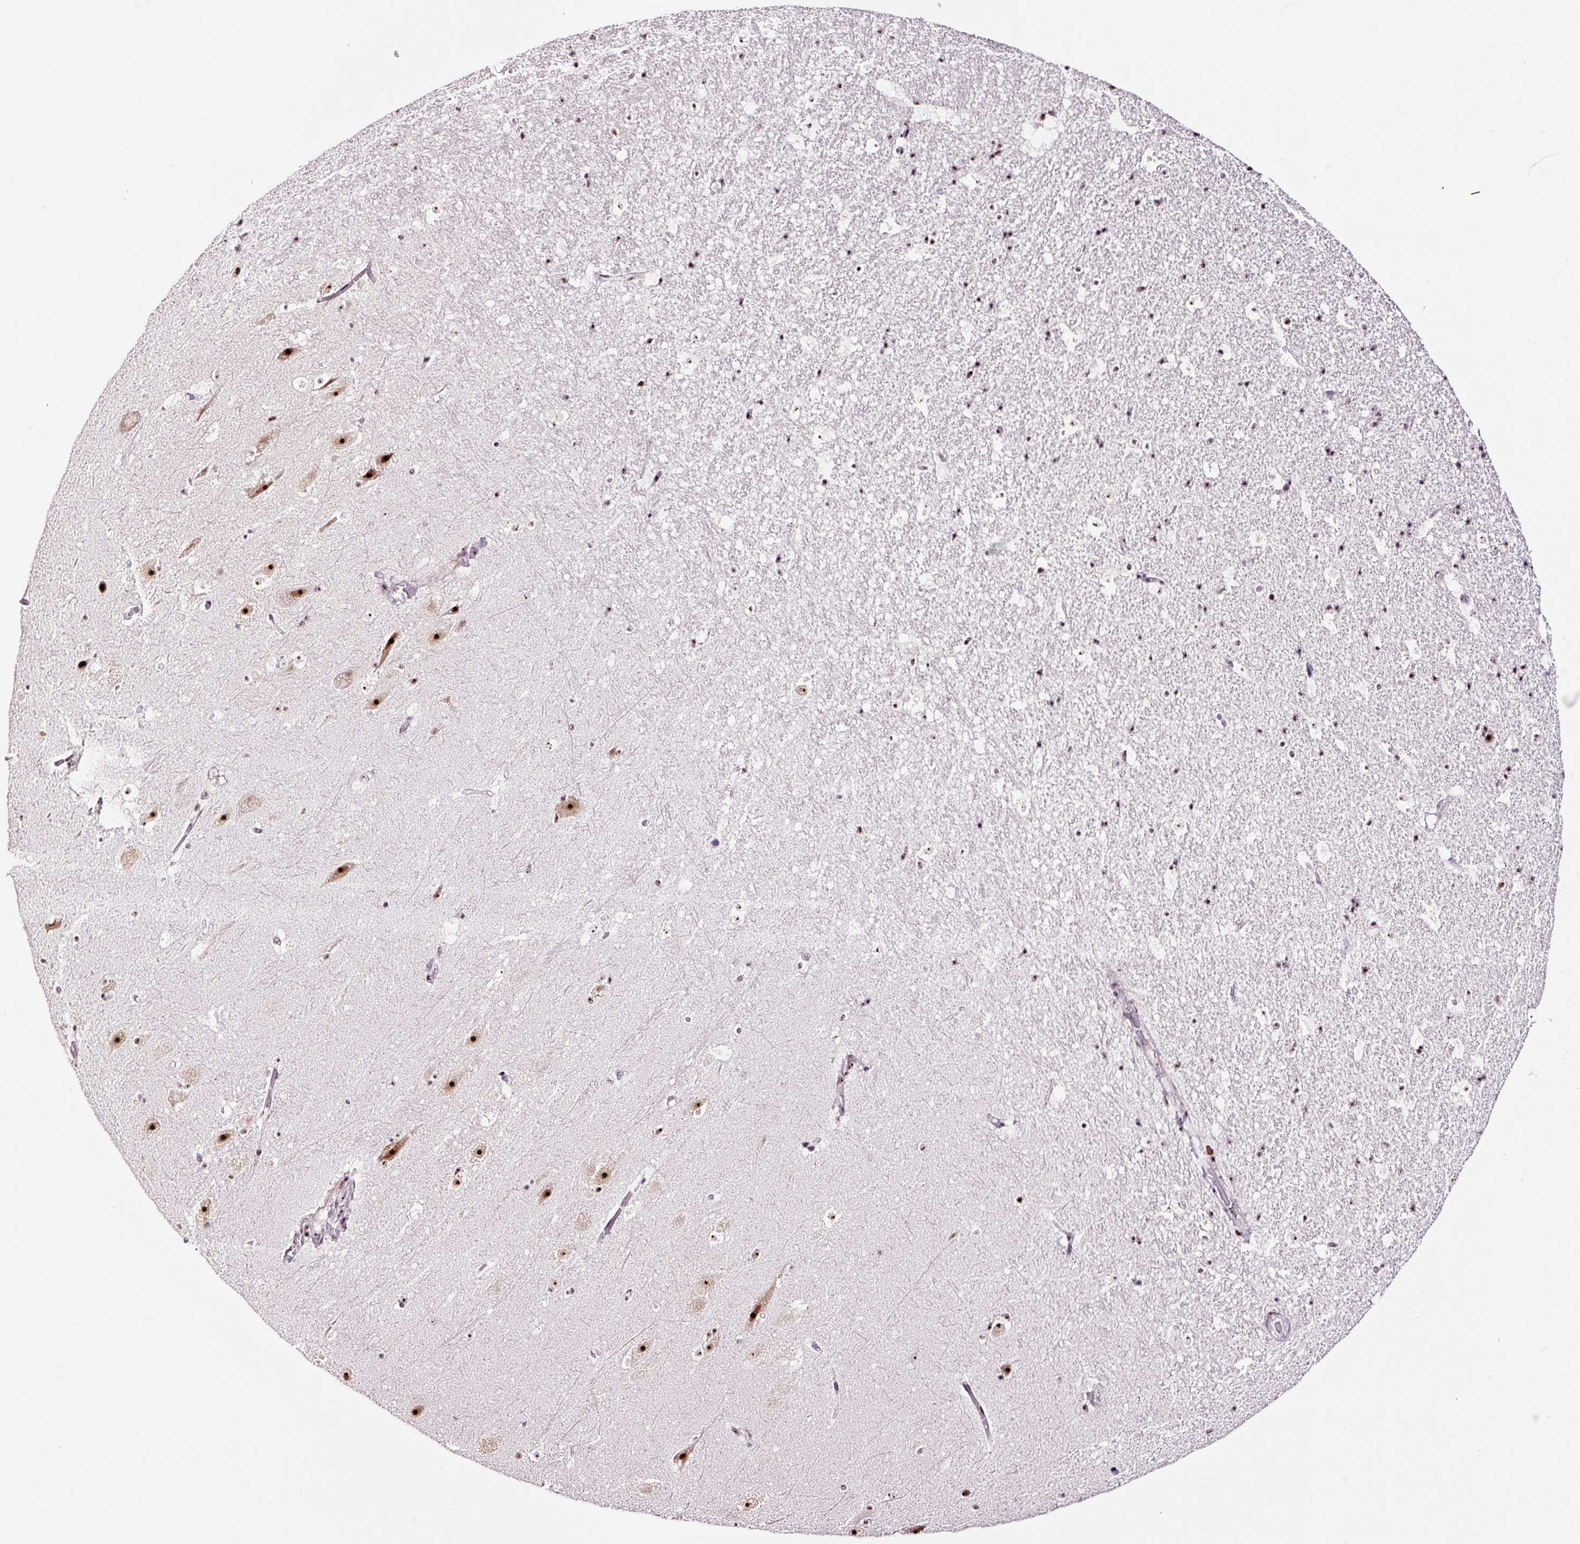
{"staining": {"intensity": "moderate", "quantity": "<25%", "location": "nuclear"}, "tissue": "hippocampus", "cell_type": "Glial cells", "image_type": "normal", "snomed": [{"axis": "morphology", "description": "Normal tissue, NOS"}, {"axis": "topography", "description": "Hippocampus"}], "caption": "Protein expression by immunohistochemistry displays moderate nuclear expression in about <25% of glial cells in unremarkable hippocampus.", "gene": "GNL3", "patient": {"sex": "male", "age": 37}}